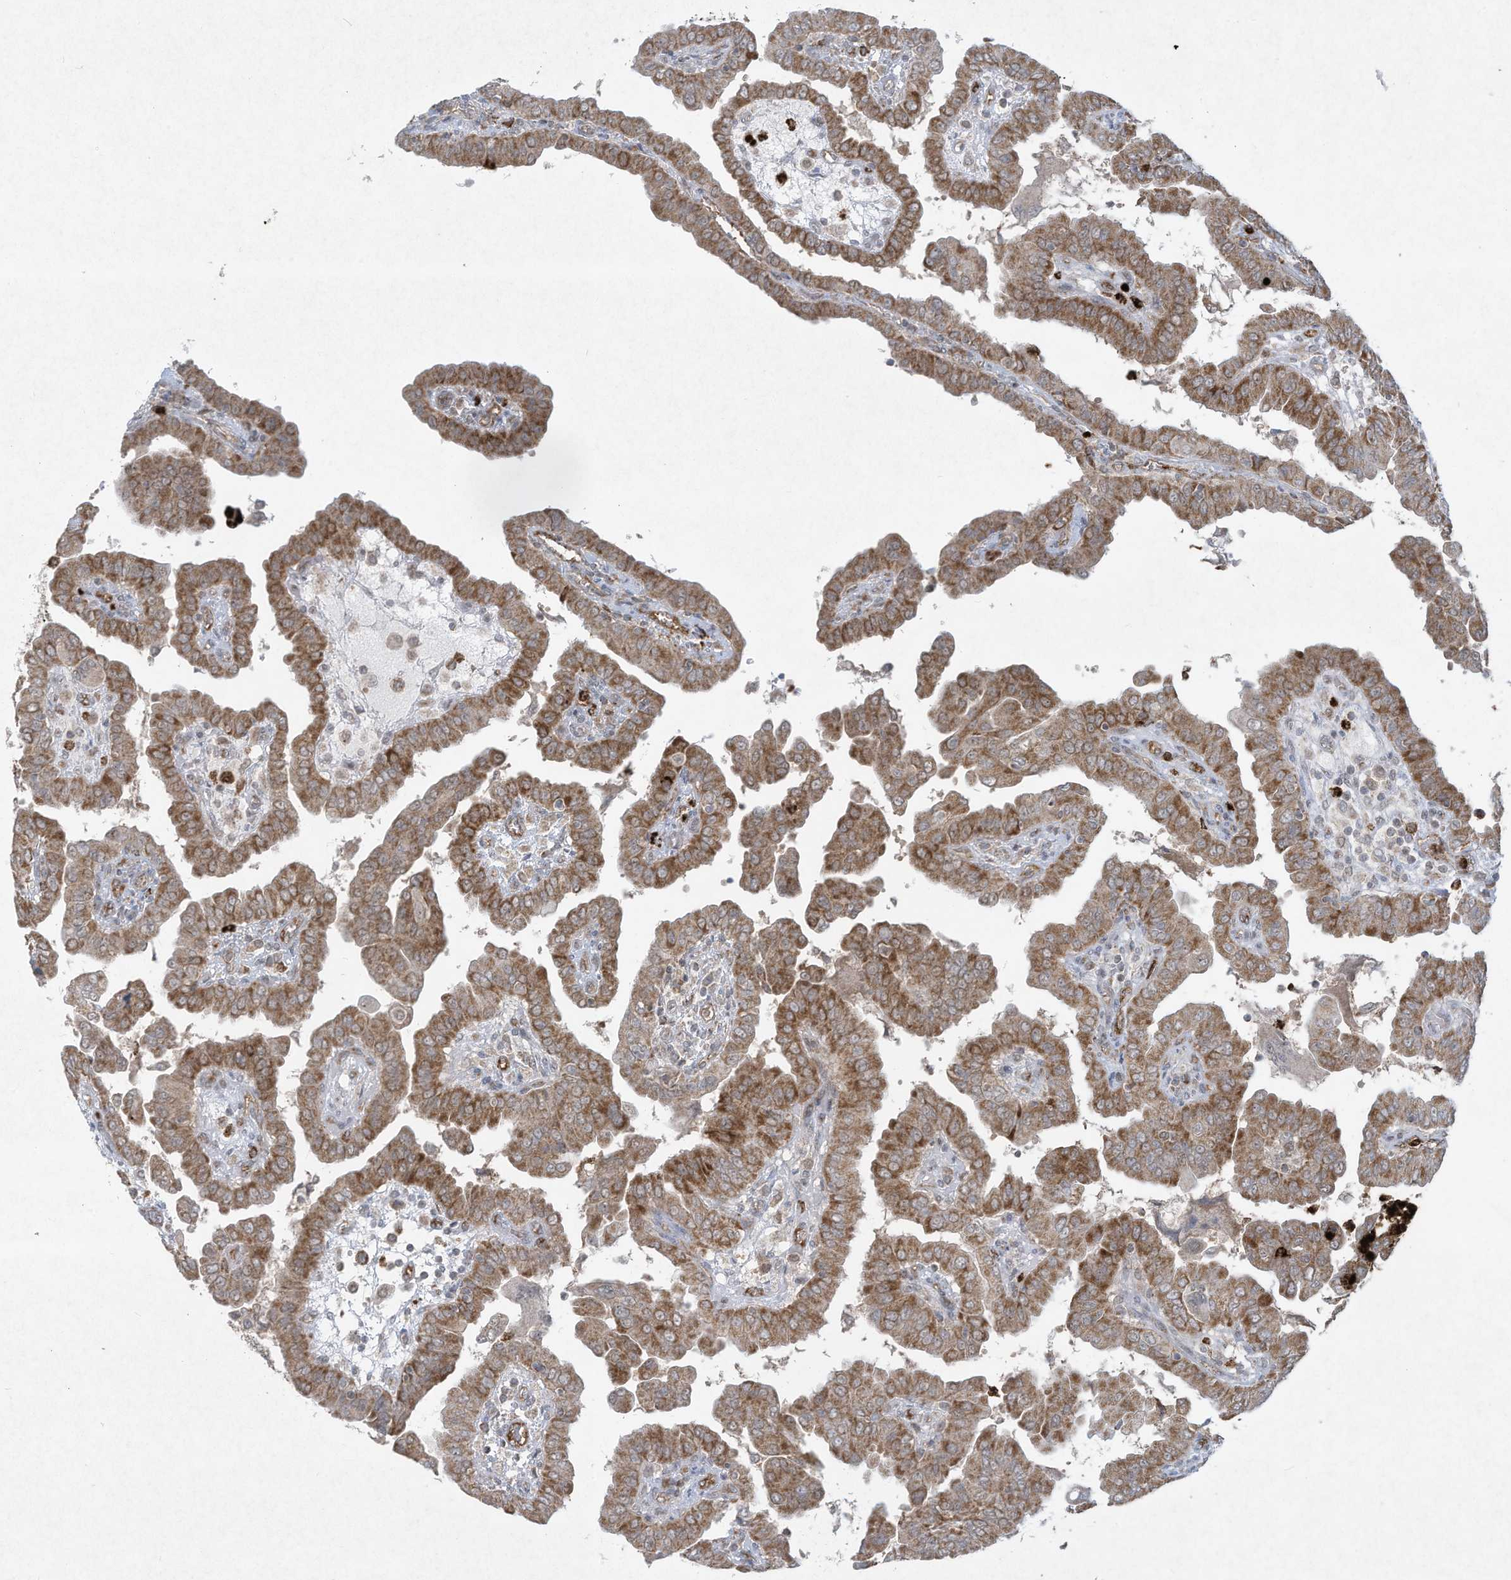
{"staining": {"intensity": "moderate", "quantity": ">75%", "location": "cytoplasmic/membranous"}, "tissue": "thyroid cancer", "cell_type": "Tumor cells", "image_type": "cancer", "snomed": [{"axis": "morphology", "description": "Papillary adenocarcinoma, NOS"}, {"axis": "topography", "description": "Thyroid gland"}], "caption": "This is an image of immunohistochemistry (IHC) staining of papillary adenocarcinoma (thyroid), which shows moderate staining in the cytoplasmic/membranous of tumor cells.", "gene": "CHRNA4", "patient": {"sex": "male", "age": 33}}